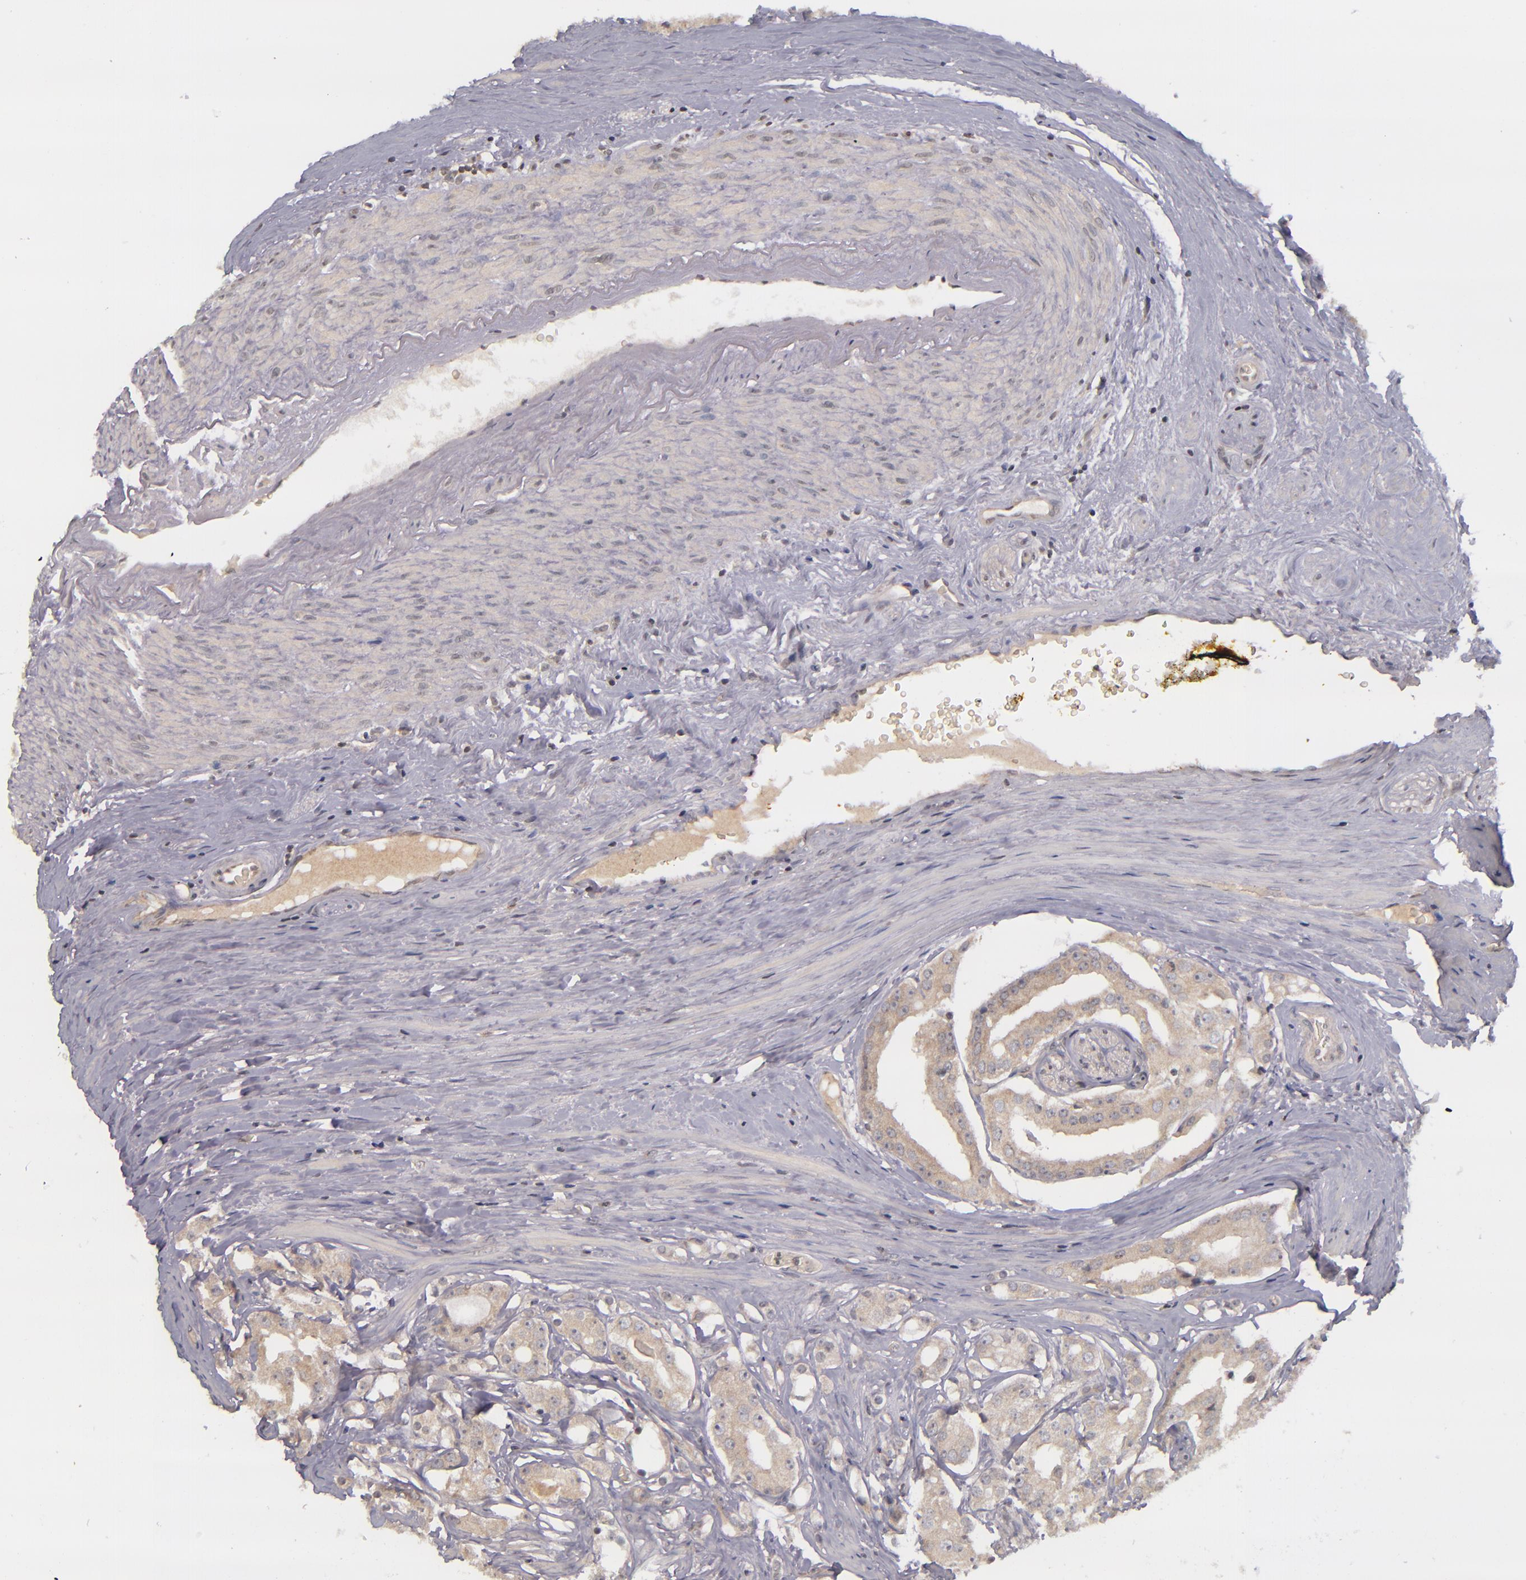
{"staining": {"intensity": "weak", "quantity": "25%-75%", "location": "cytoplasmic/membranous"}, "tissue": "prostate cancer", "cell_type": "Tumor cells", "image_type": "cancer", "snomed": [{"axis": "morphology", "description": "Adenocarcinoma, High grade"}, {"axis": "topography", "description": "Prostate"}], "caption": "A micrograph of human prostate cancer (high-grade adenocarcinoma) stained for a protein reveals weak cytoplasmic/membranous brown staining in tumor cells.", "gene": "TSC2", "patient": {"sex": "male", "age": 68}}